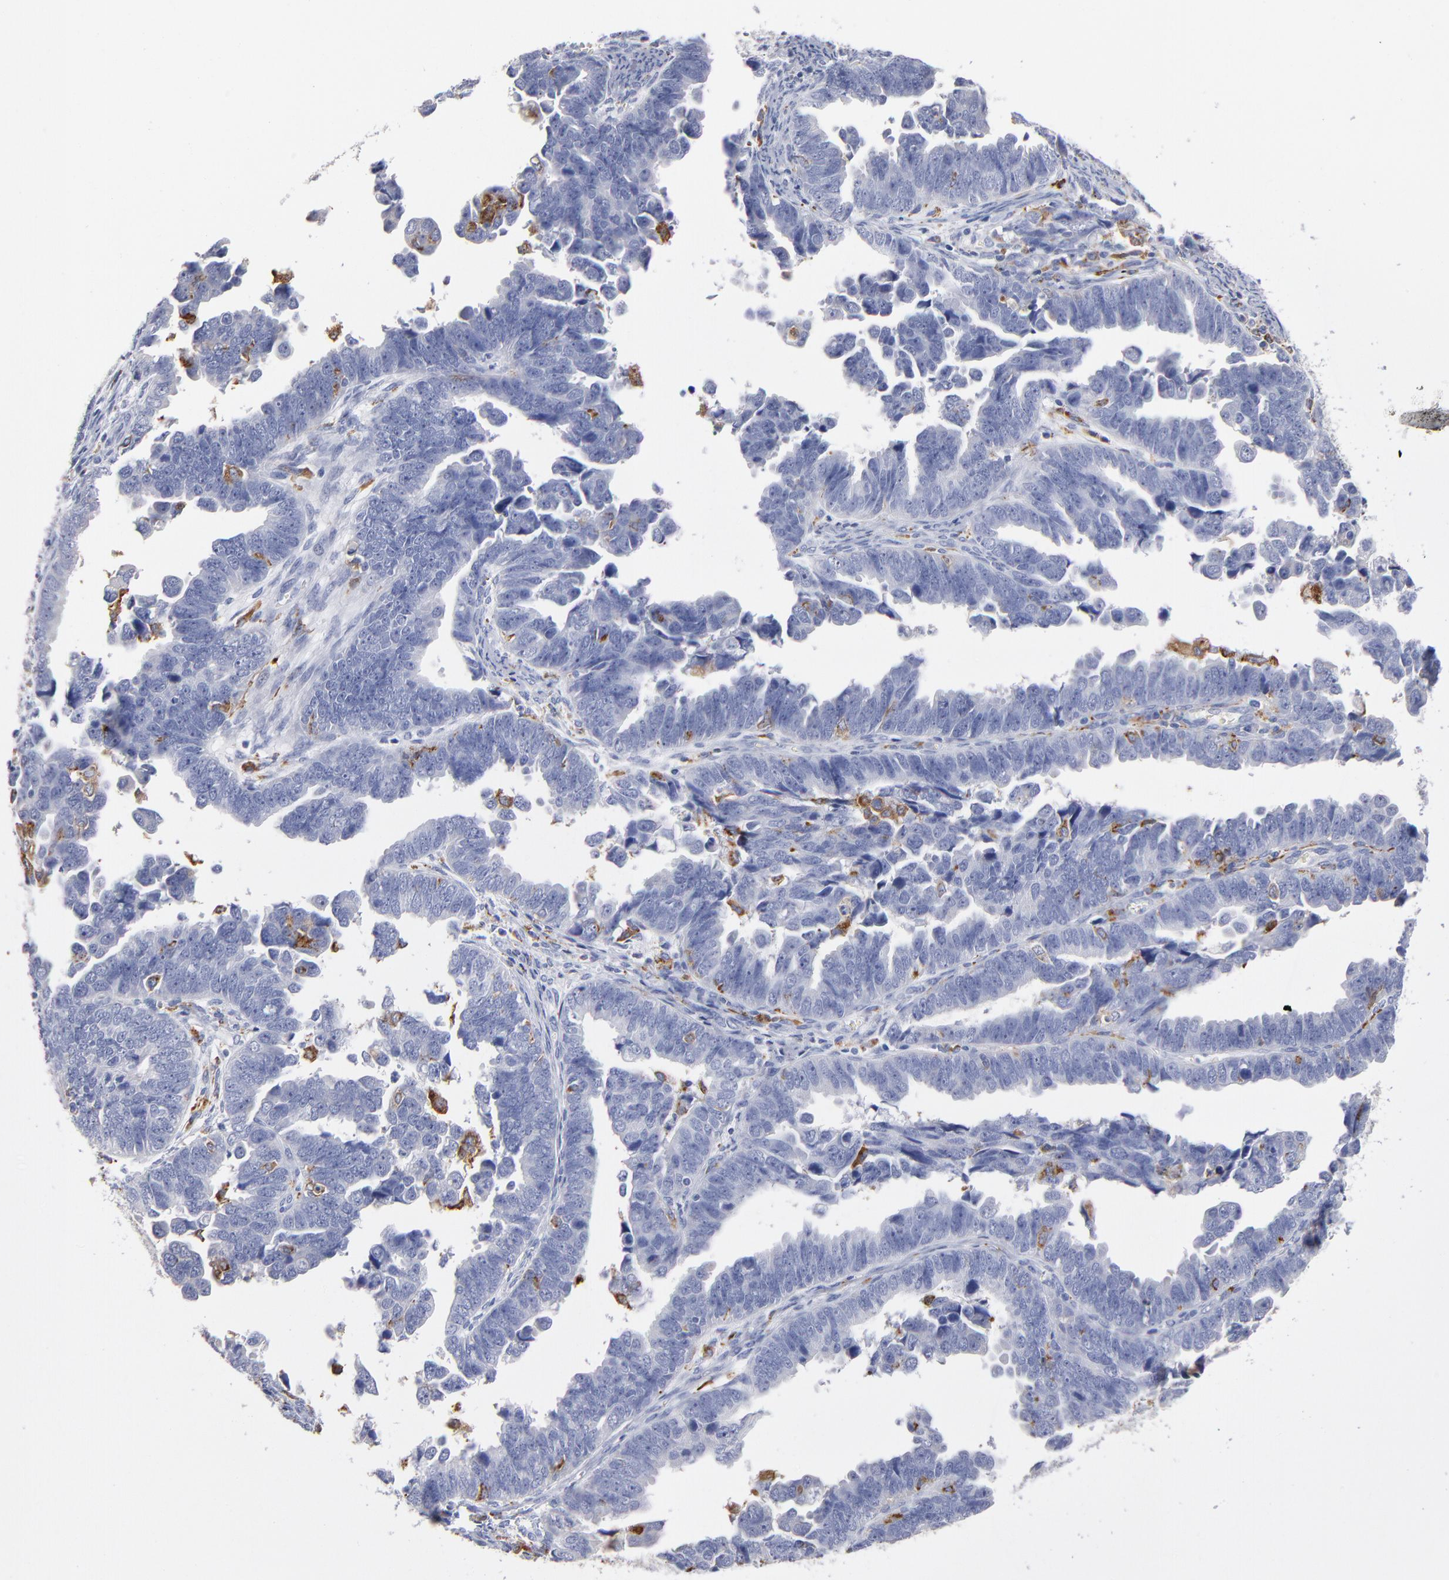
{"staining": {"intensity": "negative", "quantity": "none", "location": "none"}, "tissue": "endometrial cancer", "cell_type": "Tumor cells", "image_type": "cancer", "snomed": [{"axis": "morphology", "description": "Adenocarcinoma, NOS"}, {"axis": "topography", "description": "Endometrium"}], "caption": "Micrograph shows no significant protein staining in tumor cells of endometrial adenocarcinoma. The staining was performed using DAB to visualize the protein expression in brown, while the nuclei were stained in blue with hematoxylin (Magnification: 20x).", "gene": "CD180", "patient": {"sex": "female", "age": 75}}